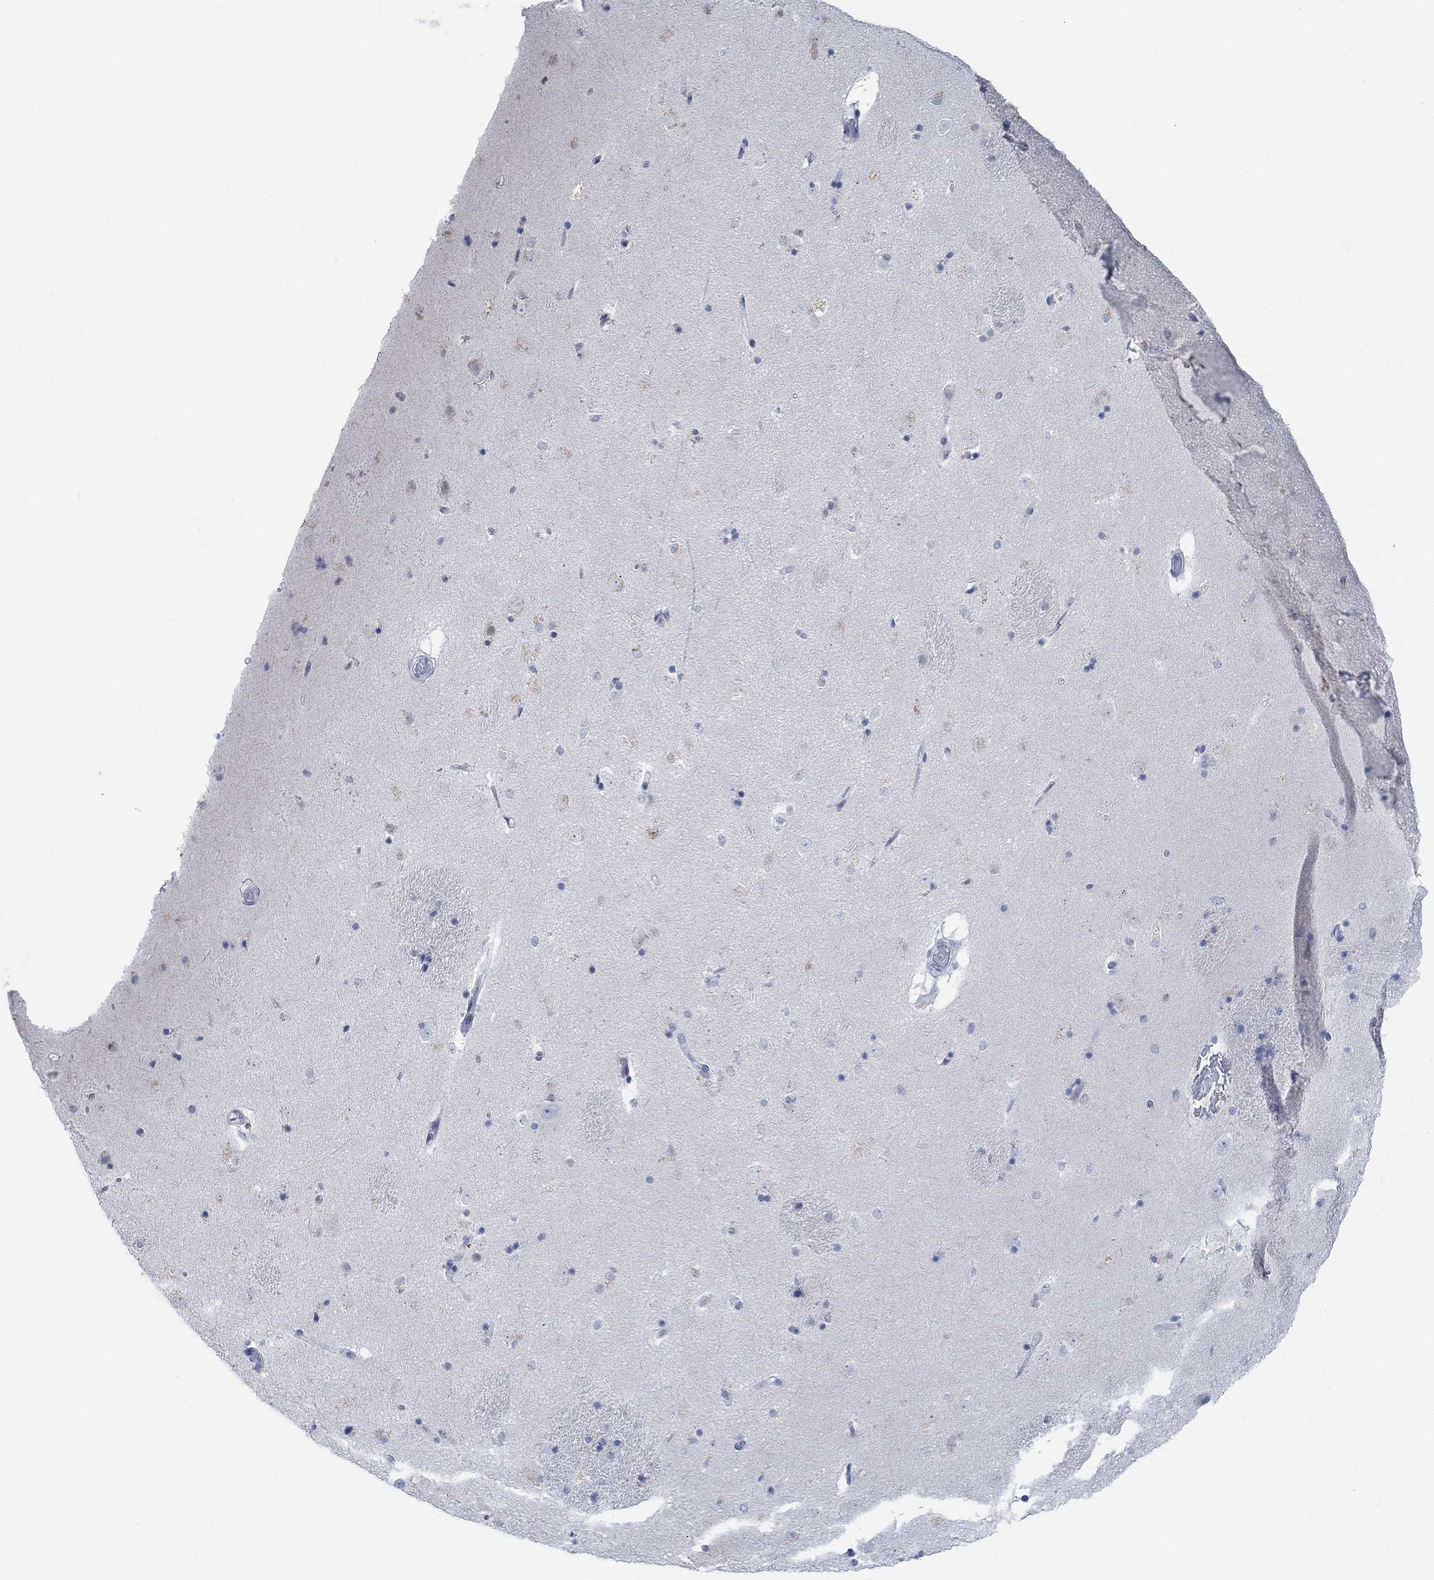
{"staining": {"intensity": "negative", "quantity": "none", "location": "none"}, "tissue": "caudate", "cell_type": "Glial cells", "image_type": "normal", "snomed": [{"axis": "morphology", "description": "Normal tissue, NOS"}, {"axis": "topography", "description": "Lateral ventricle wall"}], "caption": "DAB immunohistochemical staining of benign human caudate demonstrates no significant positivity in glial cells.", "gene": "PPP1R17", "patient": {"sex": "male", "age": 51}}